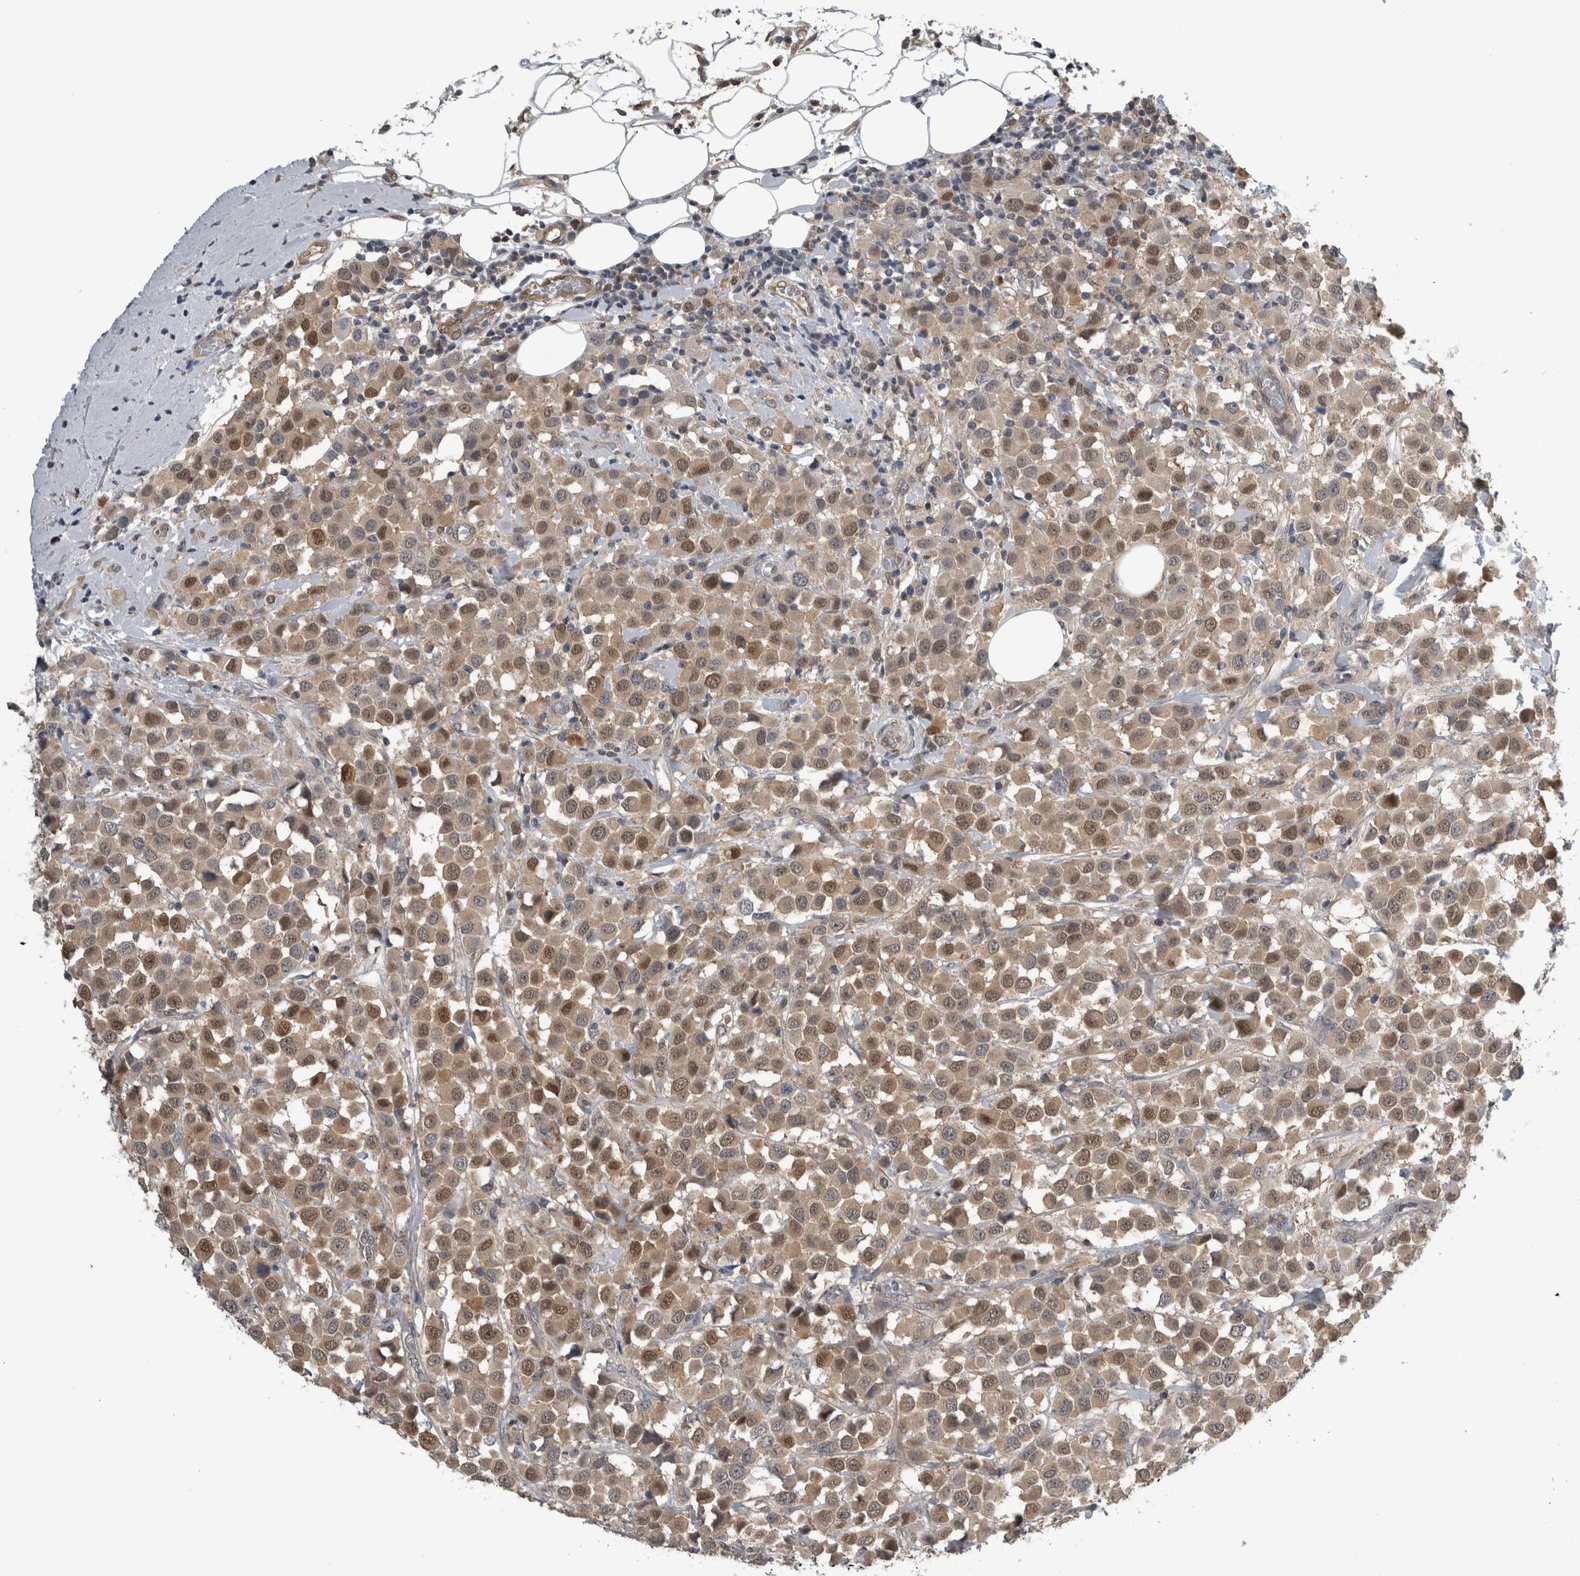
{"staining": {"intensity": "moderate", "quantity": ">75%", "location": "cytoplasmic/membranous,nuclear"}, "tissue": "breast cancer", "cell_type": "Tumor cells", "image_type": "cancer", "snomed": [{"axis": "morphology", "description": "Duct carcinoma"}, {"axis": "topography", "description": "Breast"}], "caption": "Human intraductal carcinoma (breast) stained with a protein marker reveals moderate staining in tumor cells.", "gene": "NAPRT", "patient": {"sex": "female", "age": 61}}